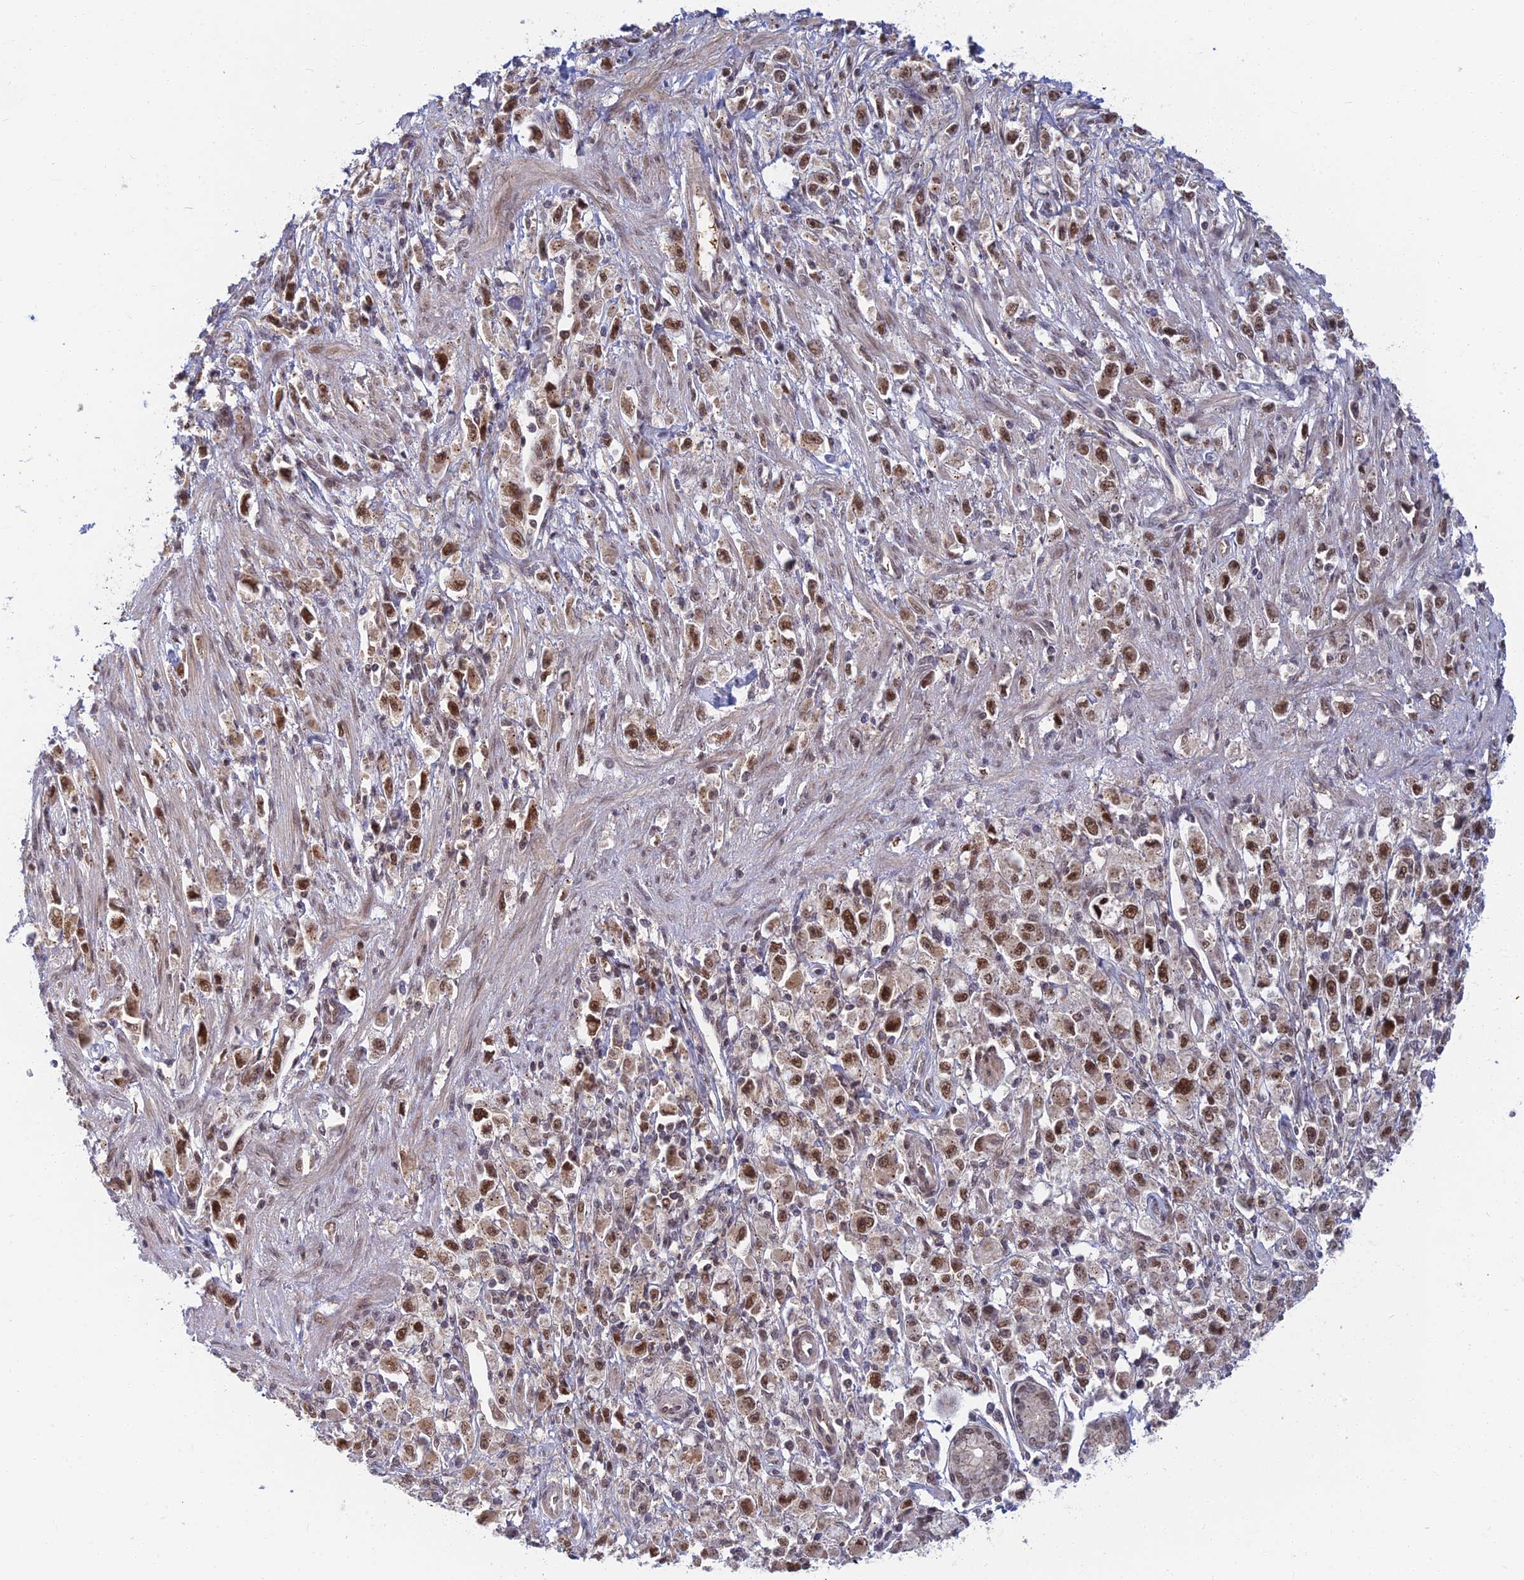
{"staining": {"intensity": "strong", "quantity": ">75%", "location": "nuclear"}, "tissue": "stomach cancer", "cell_type": "Tumor cells", "image_type": "cancer", "snomed": [{"axis": "morphology", "description": "Adenocarcinoma, NOS"}, {"axis": "topography", "description": "Stomach"}], "caption": "Immunohistochemistry (IHC) photomicrograph of human stomach cancer (adenocarcinoma) stained for a protein (brown), which demonstrates high levels of strong nuclear staining in about >75% of tumor cells.", "gene": "TCEA2", "patient": {"sex": "female", "age": 59}}